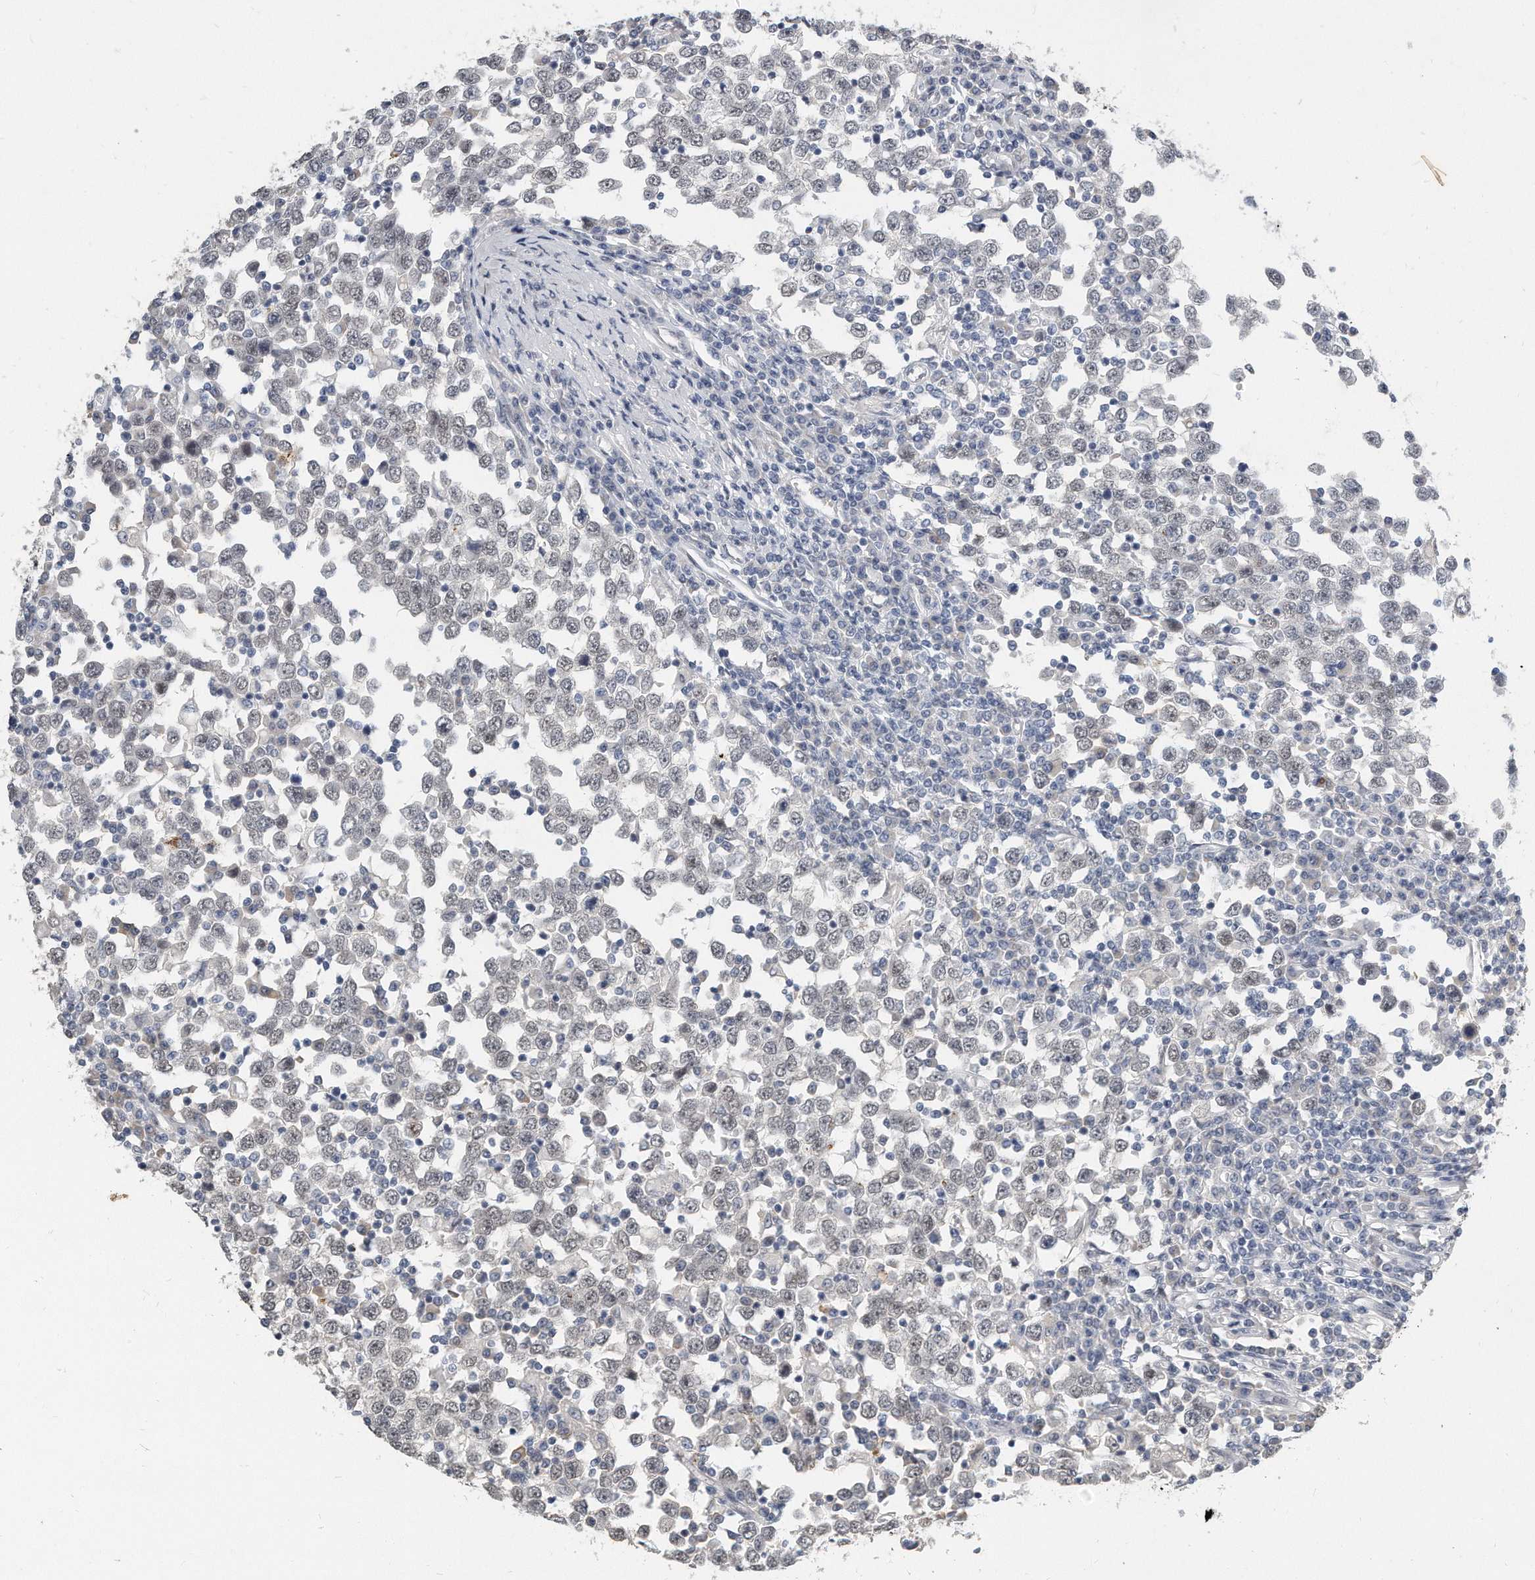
{"staining": {"intensity": "weak", "quantity": "<25%", "location": "nuclear"}, "tissue": "testis cancer", "cell_type": "Tumor cells", "image_type": "cancer", "snomed": [{"axis": "morphology", "description": "Seminoma, NOS"}, {"axis": "topography", "description": "Testis"}], "caption": "An image of human testis seminoma is negative for staining in tumor cells.", "gene": "CTBP2", "patient": {"sex": "male", "age": 65}}